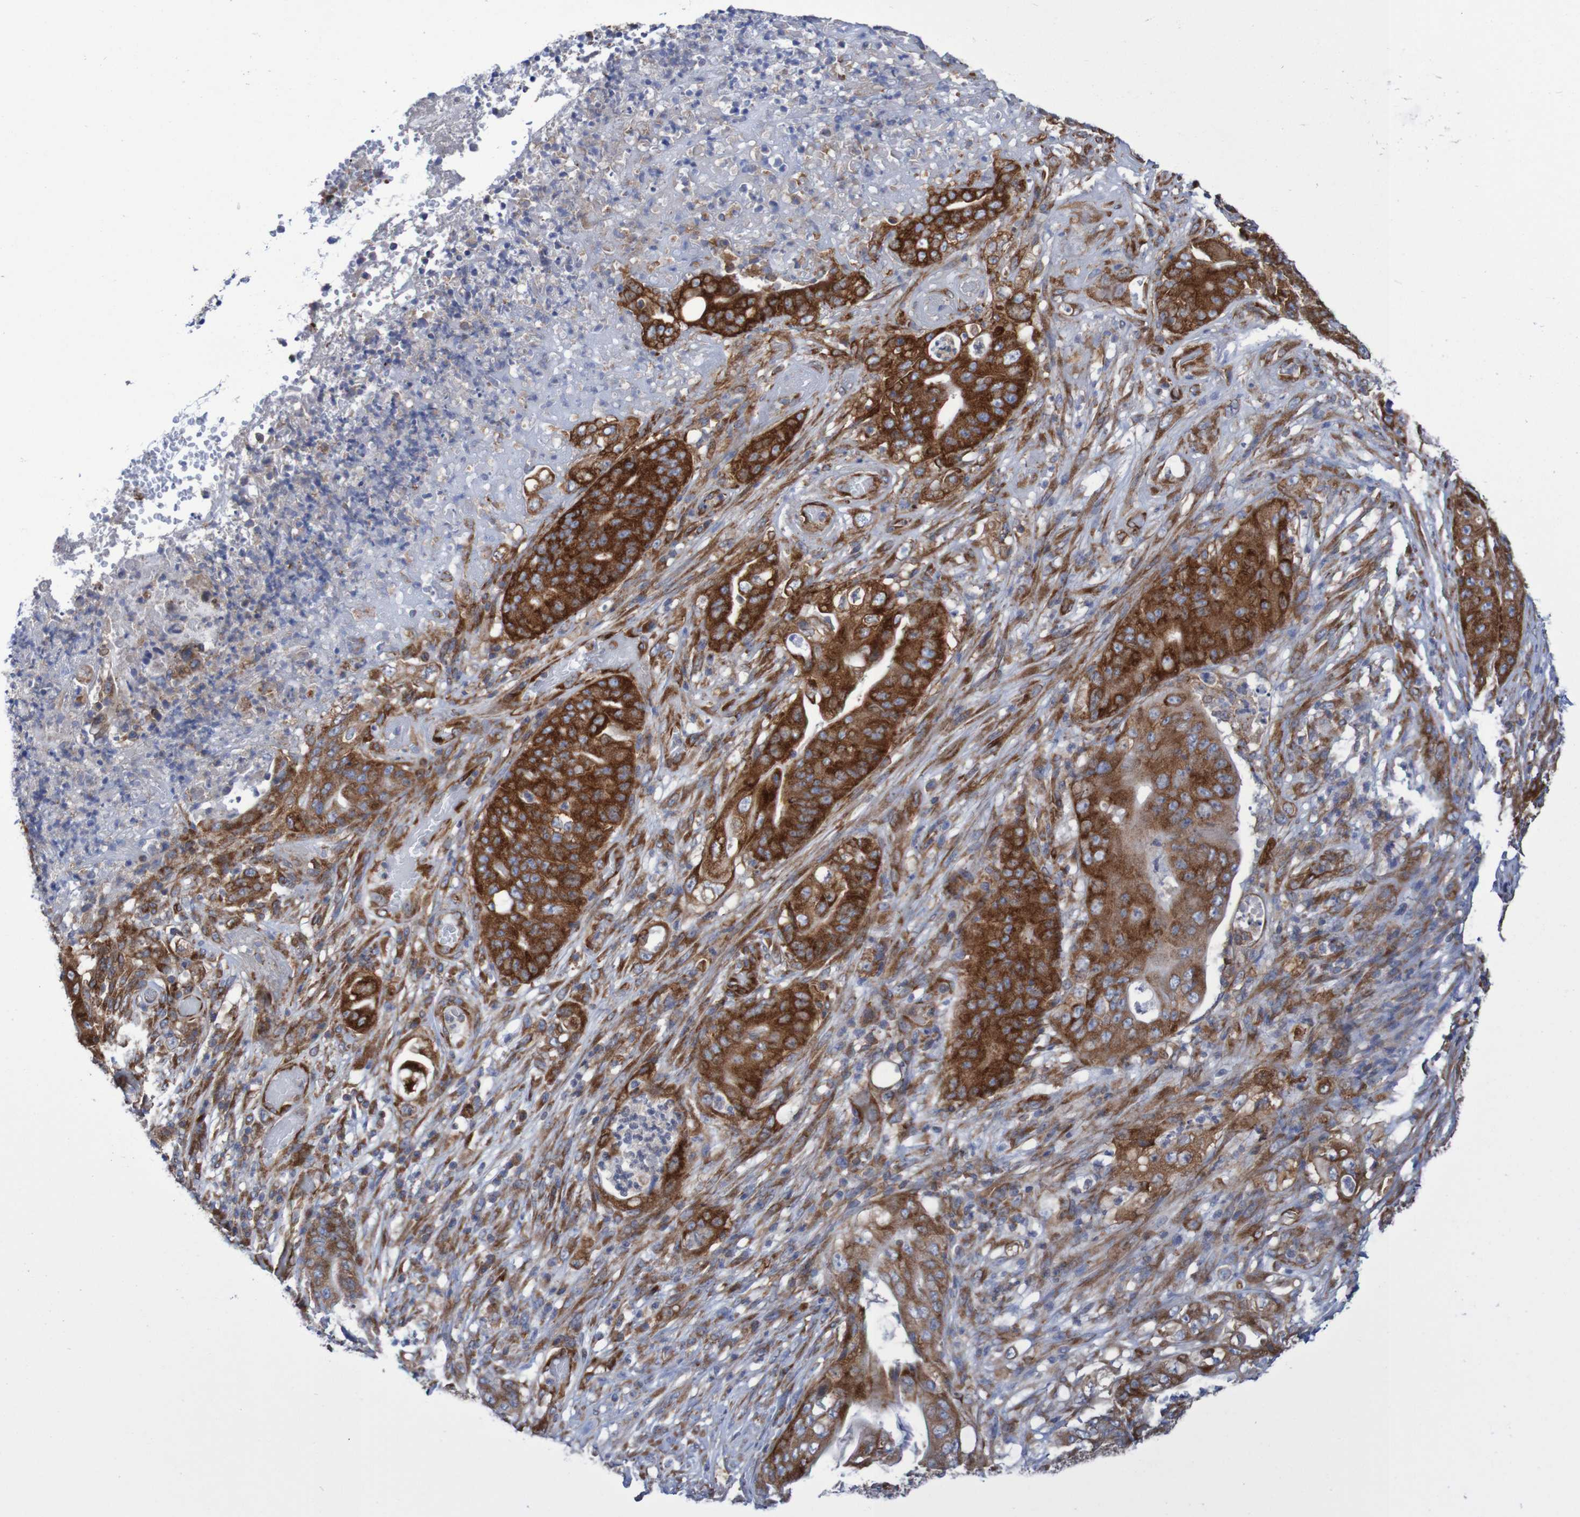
{"staining": {"intensity": "strong", "quantity": ">75%", "location": "cytoplasmic/membranous"}, "tissue": "stomach cancer", "cell_type": "Tumor cells", "image_type": "cancer", "snomed": [{"axis": "morphology", "description": "Adenocarcinoma, NOS"}, {"axis": "topography", "description": "Stomach"}], "caption": "The image reveals immunohistochemical staining of stomach adenocarcinoma. There is strong cytoplasmic/membranous expression is seen in about >75% of tumor cells.", "gene": "FXR2", "patient": {"sex": "female", "age": 73}}